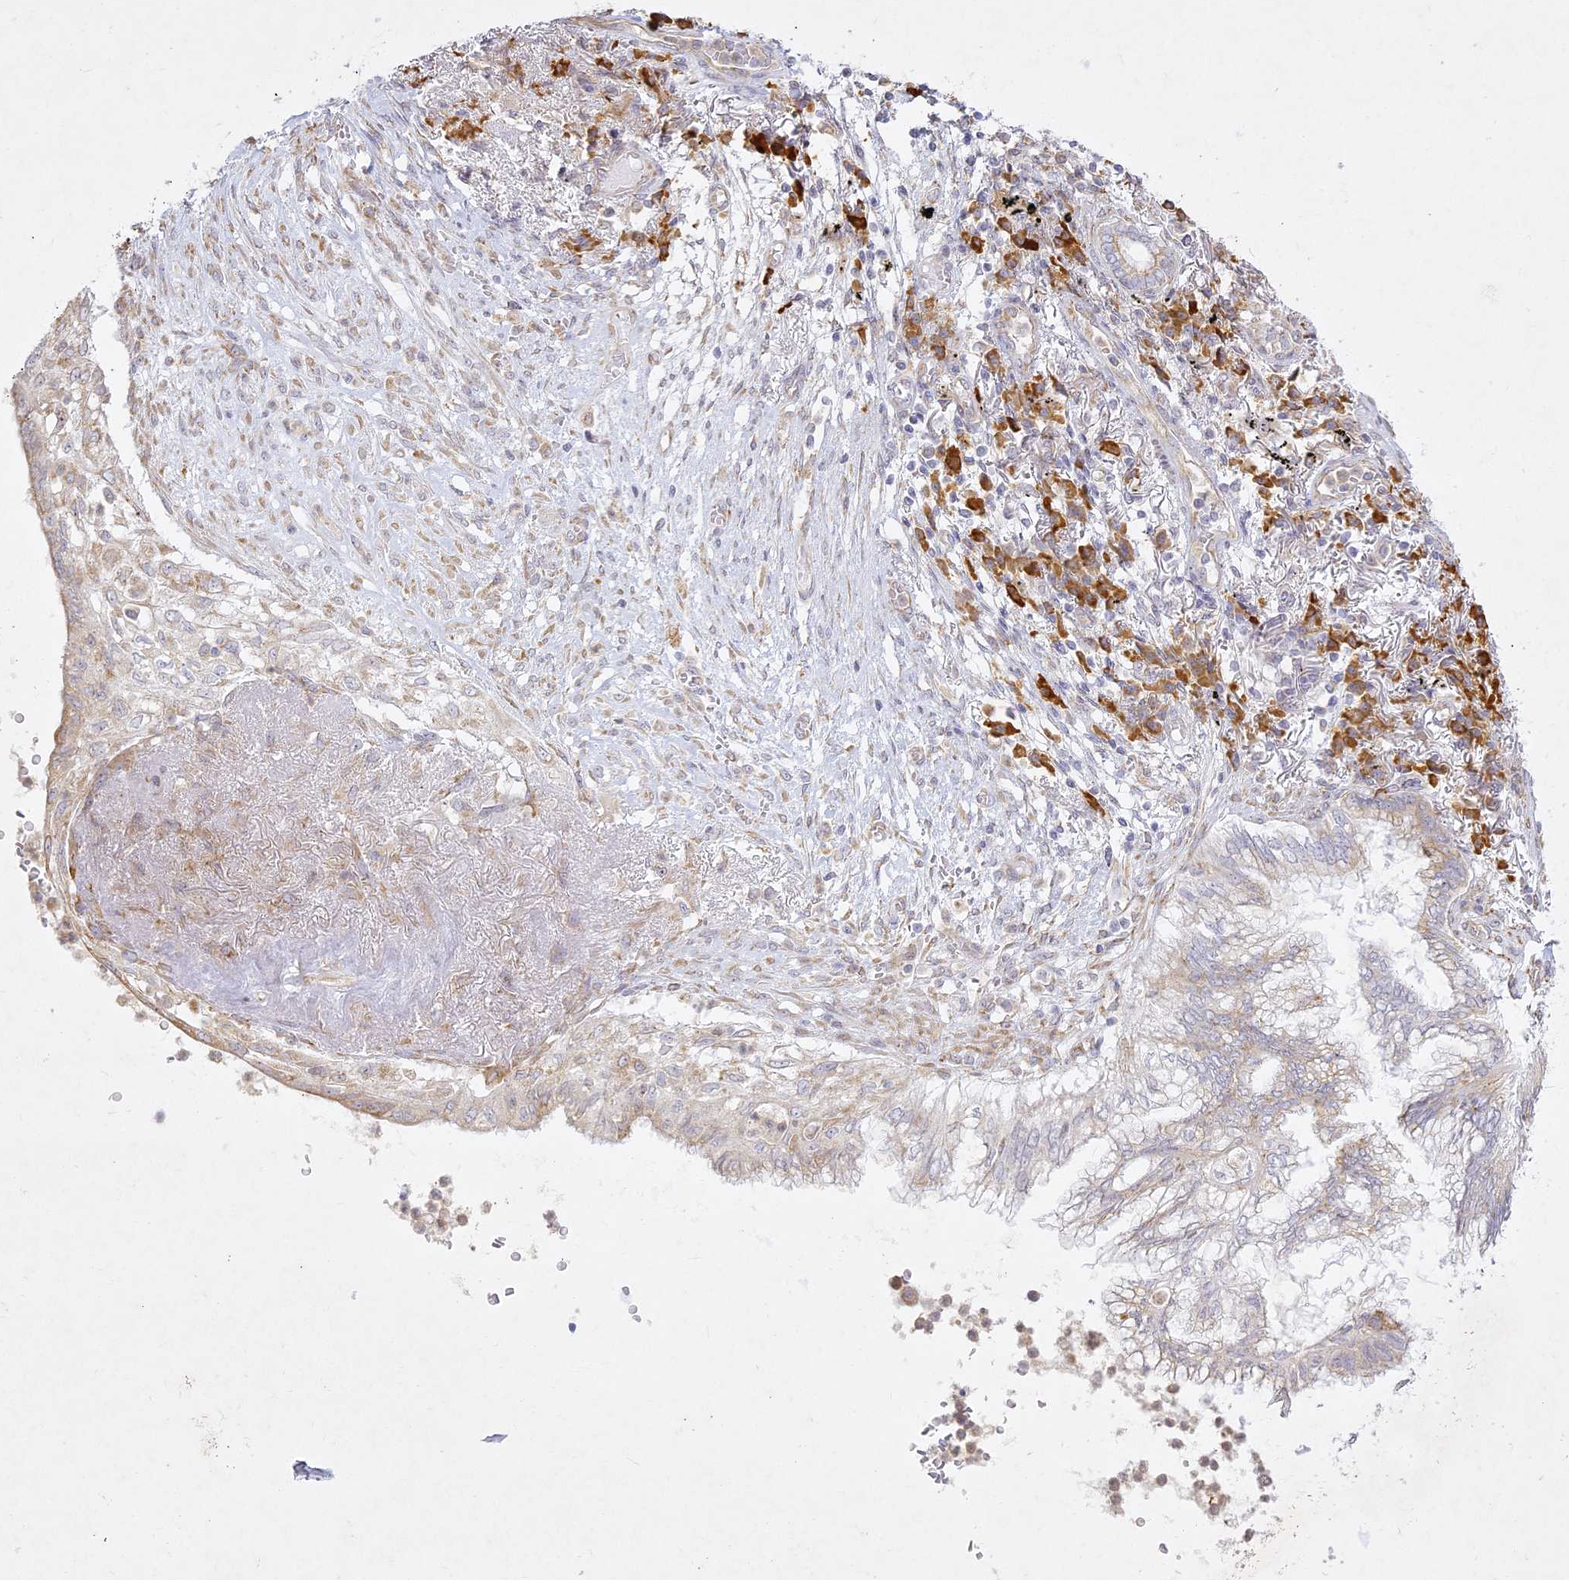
{"staining": {"intensity": "weak", "quantity": "<25%", "location": "cytoplasmic/membranous"}, "tissue": "lung cancer", "cell_type": "Tumor cells", "image_type": "cancer", "snomed": [{"axis": "morphology", "description": "Adenocarcinoma, NOS"}, {"axis": "topography", "description": "Lung"}], "caption": "Tumor cells are negative for brown protein staining in lung cancer (adenocarcinoma).", "gene": "SLC30A5", "patient": {"sex": "female", "age": 70}}